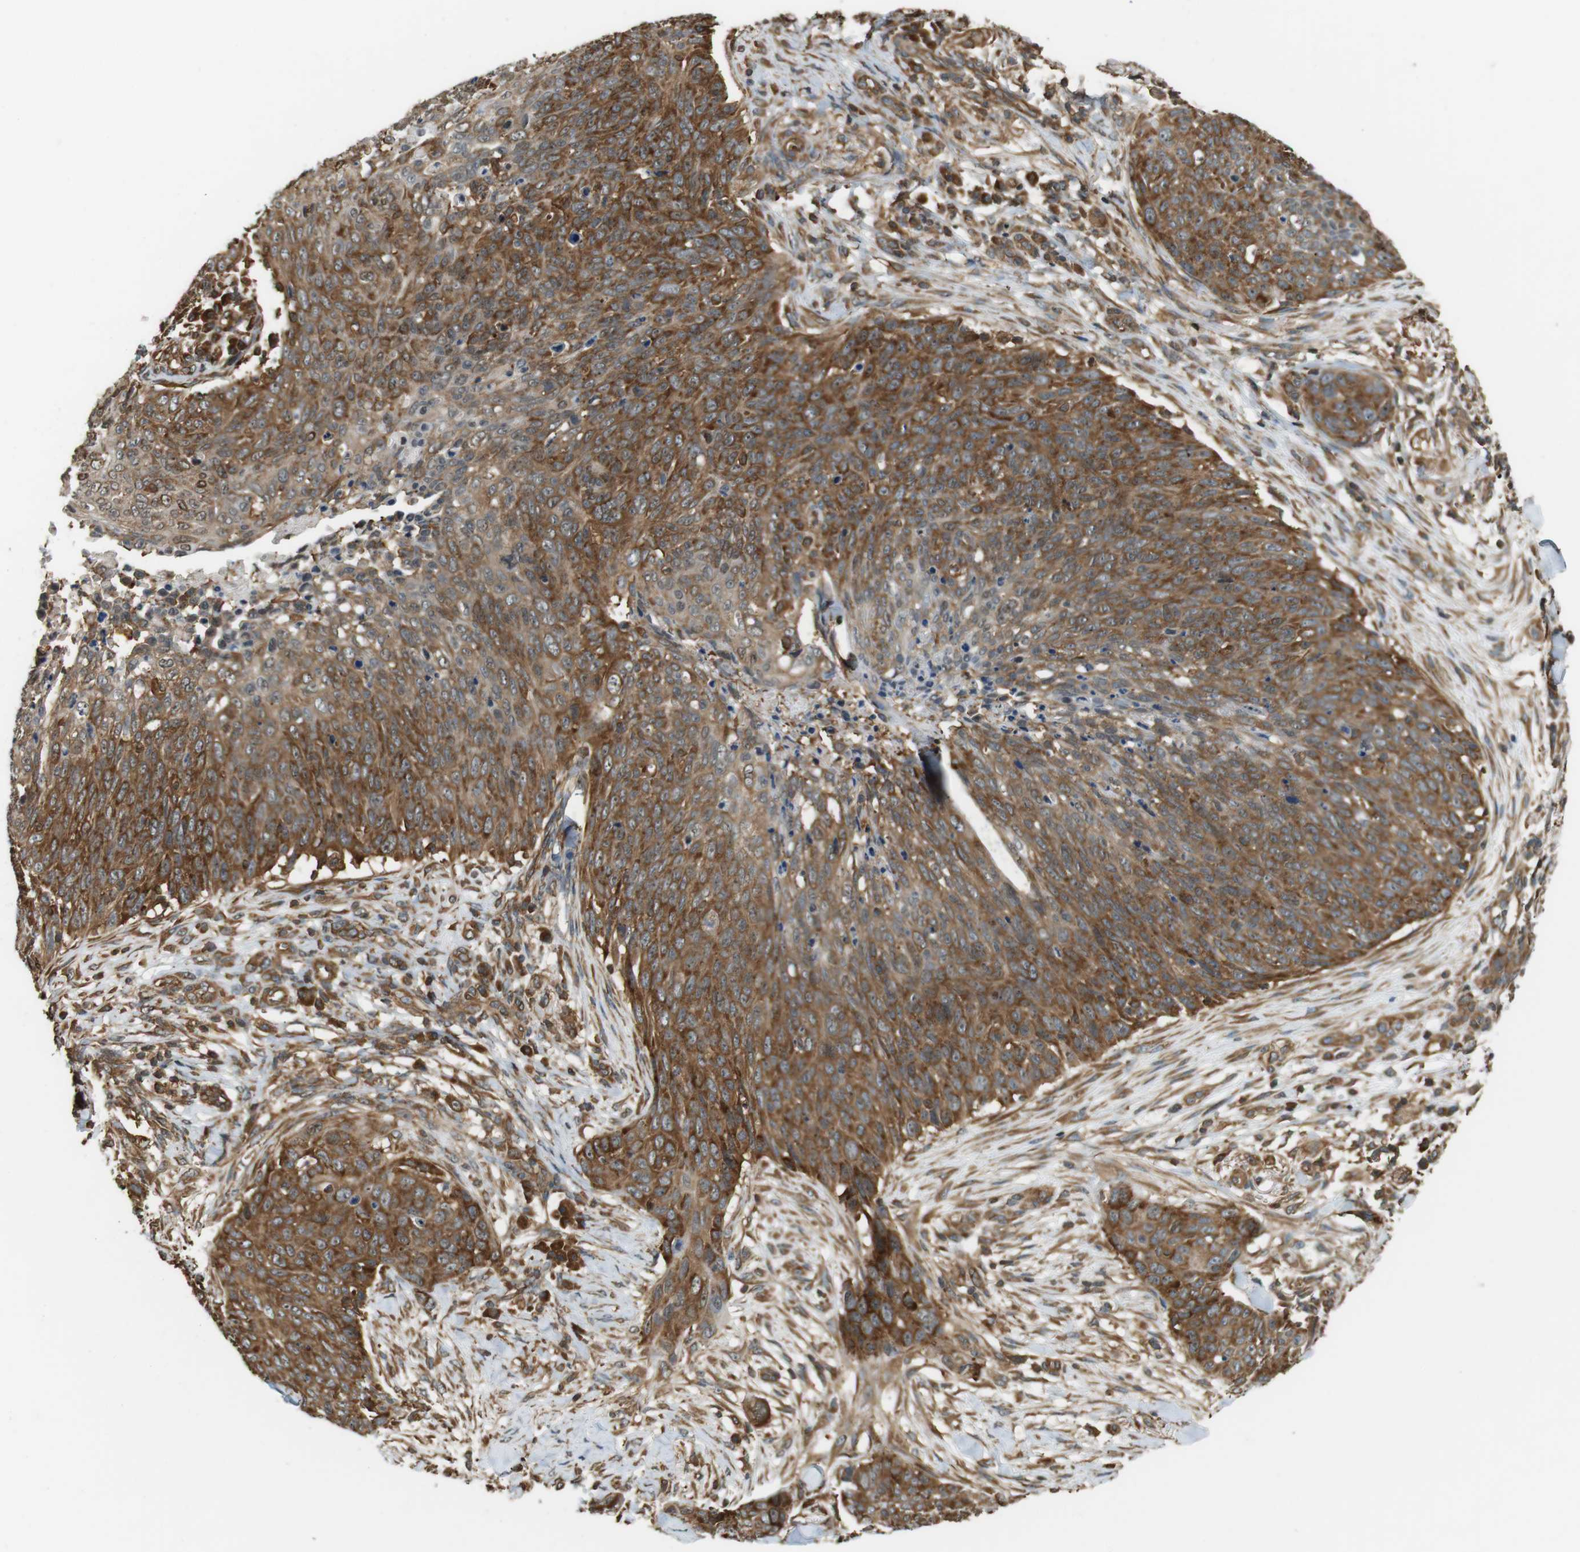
{"staining": {"intensity": "moderate", "quantity": "25%-75%", "location": "cytoplasmic/membranous"}, "tissue": "skin cancer", "cell_type": "Tumor cells", "image_type": "cancer", "snomed": [{"axis": "morphology", "description": "Squamous cell carcinoma in situ, NOS"}, {"axis": "morphology", "description": "Squamous cell carcinoma, NOS"}, {"axis": "topography", "description": "Skin"}], "caption": "Tumor cells display moderate cytoplasmic/membranous positivity in about 25%-75% of cells in skin cancer (squamous cell carcinoma in situ). (Brightfield microscopy of DAB IHC at high magnification).", "gene": "PA2G4", "patient": {"sex": "male", "age": 93}}